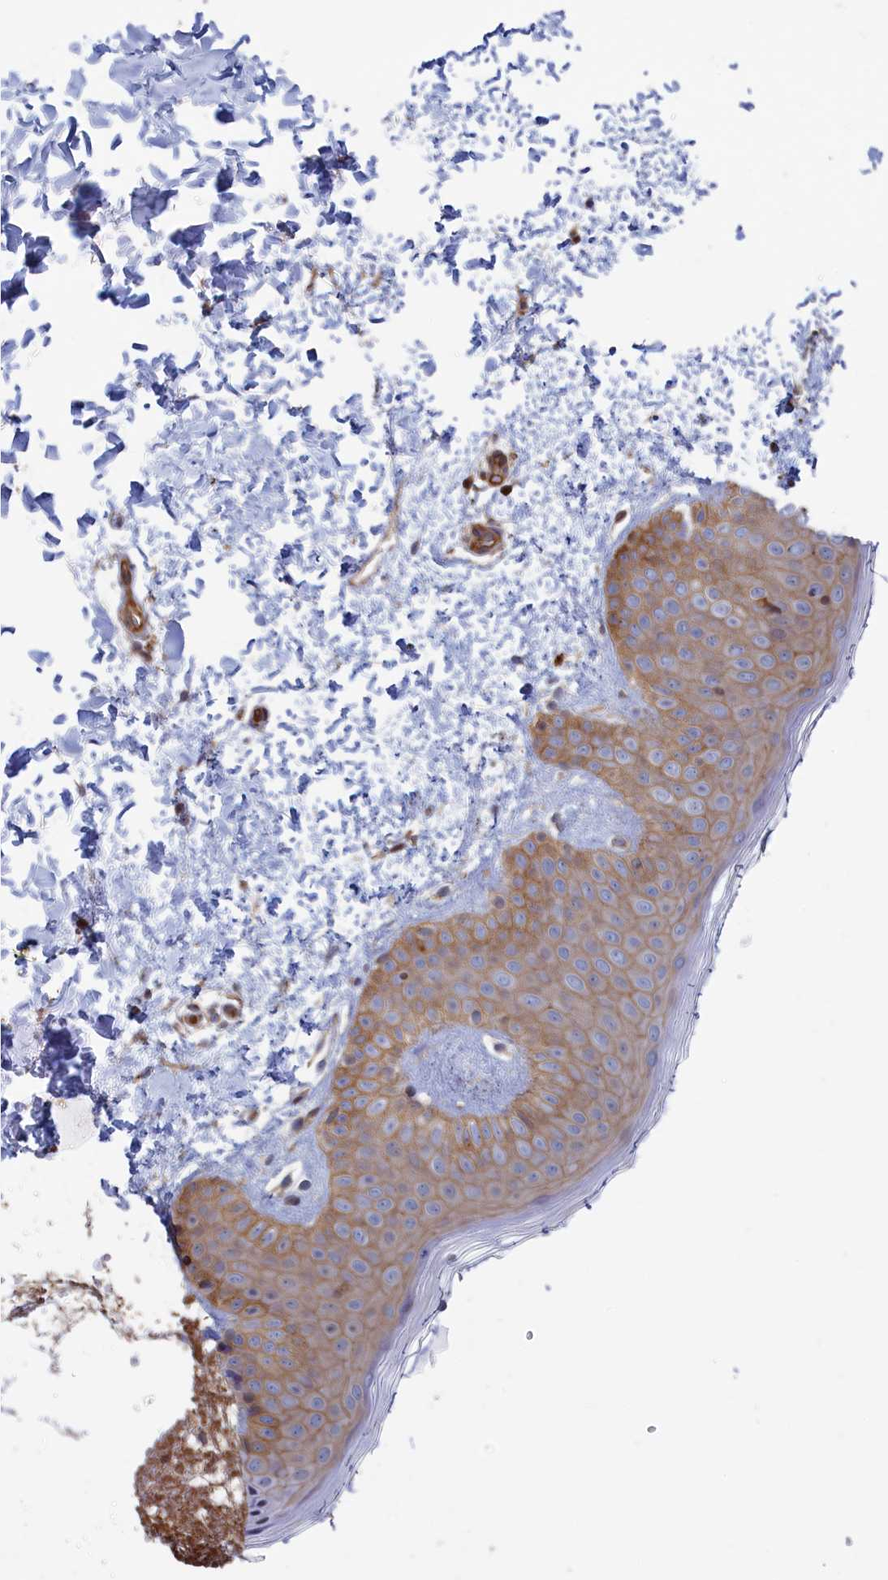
{"staining": {"intensity": "moderate", "quantity": "25%-75%", "location": "cytoplasmic/membranous"}, "tissue": "skin", "cell_type": "Fibroblasts", "image_type": "normal", "snomed": [{"axis": "morphology", "description": "Normal tissue, NOS"}, {"axis": "topography", "description": "Skin"}], "caption": "Protein staining demonstrates moderate cytoplasmic/membranous staining in approximately 25%-75% of fibroblasts in benign skin.", "gene": "RILPL1", "patient": {"sex": "male", "age": 36}}